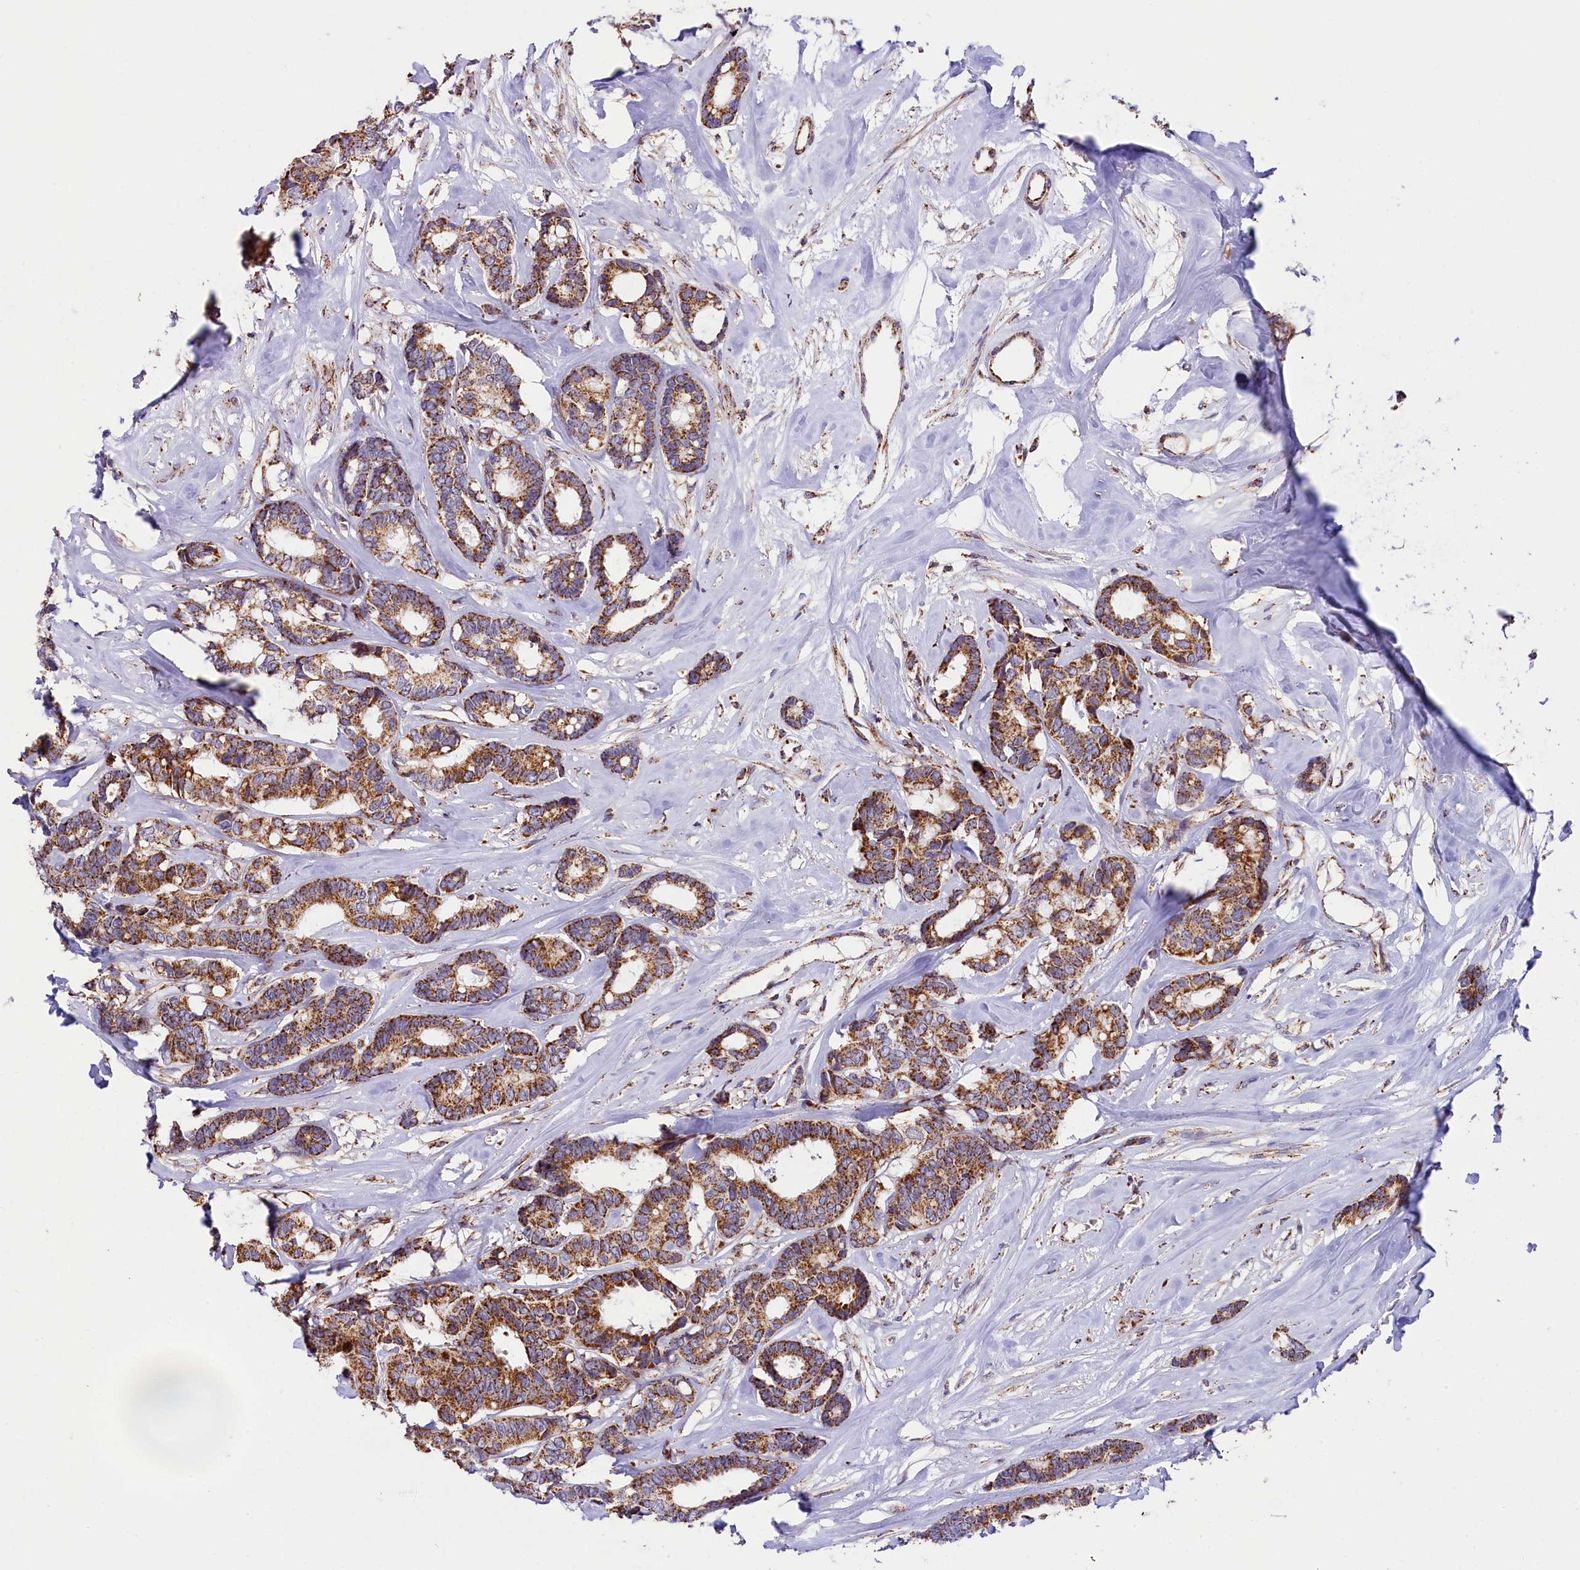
{"staining": {"intensity": "strong", "quantity": ">75%", "location": "cytoplasmic/membranous"}, "tissue": "breast cancer", "cell_type": "Tumor cells", "image_type": "cancer", "snomed": [{"axis": "morphology", "description": "Duct carcinoma"}, {"axis": "topography", "description": "Breast"}], "caption": "Protein staining demonstrates strong cytoplasmic/membranous expression in about >75% of tumor cells in breast cancer (invasive ductal carcinoma). Nuclei are stained in blue.", "gene": "NDUFA8", "patient": {"sex": "female", "age": 87}}